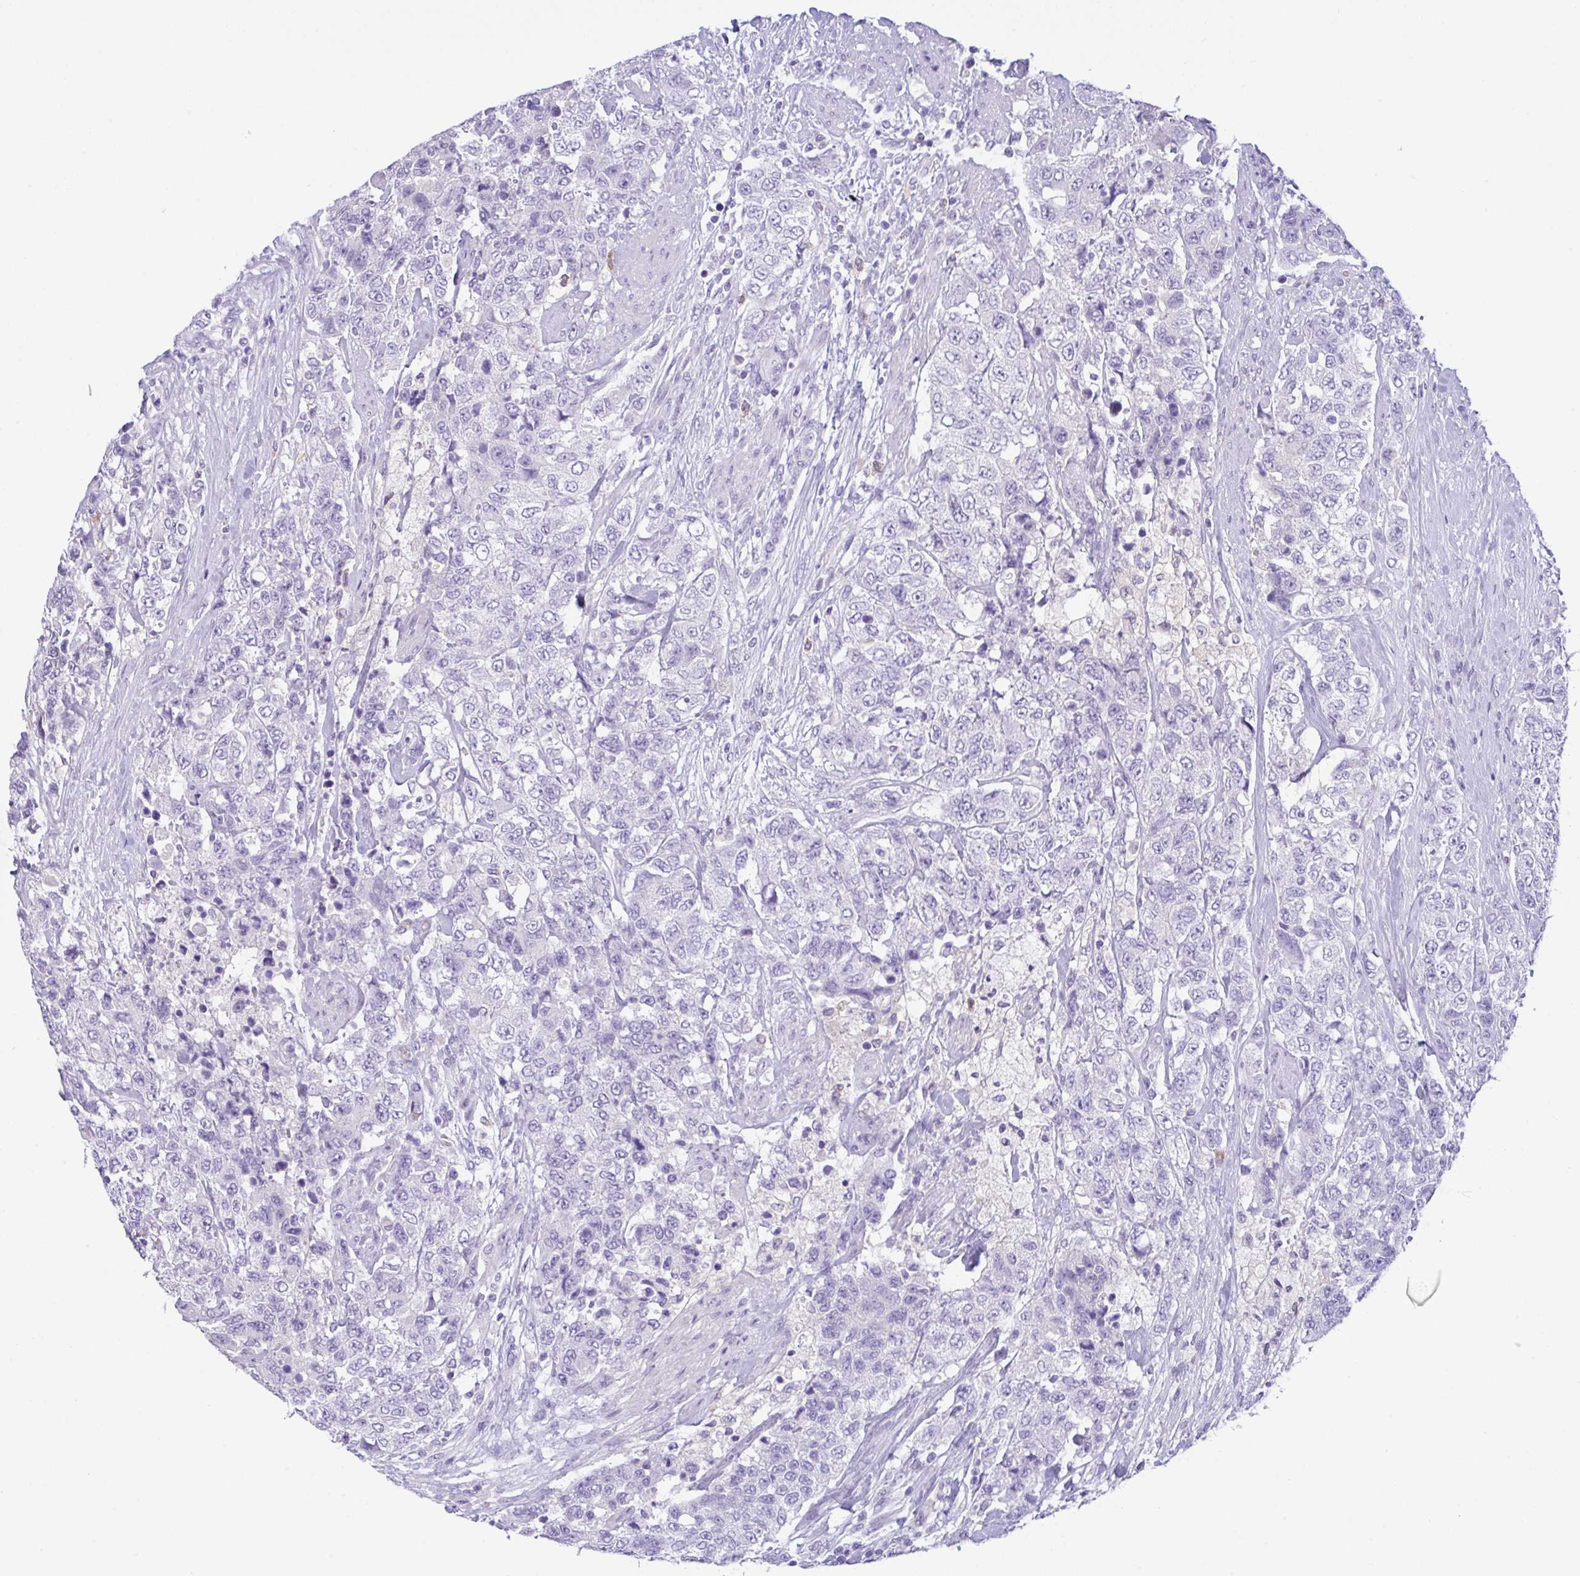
{"staining": {"intensity": "negative", "quantity": "none", "location": "none"}, "tissue": "urothelial cancer", "cell_type": "Tumor cells", "image_type": "cancer", "snomed": [{"axis": "morphology", "description": "Urothelial carcinoma, High grade"}, {"axis": "topography", "description": "Urinary bladder"}], "caption": "High power microscopy histopathology image of an IHC histopathology image of urothelial cancer, revealing no significant positivity in tumor cells. (DAB immunohistochemistry with hematoxylin counter stain).", "gene": "NCF1", "patient": {"sex": "female", "age": 78}}